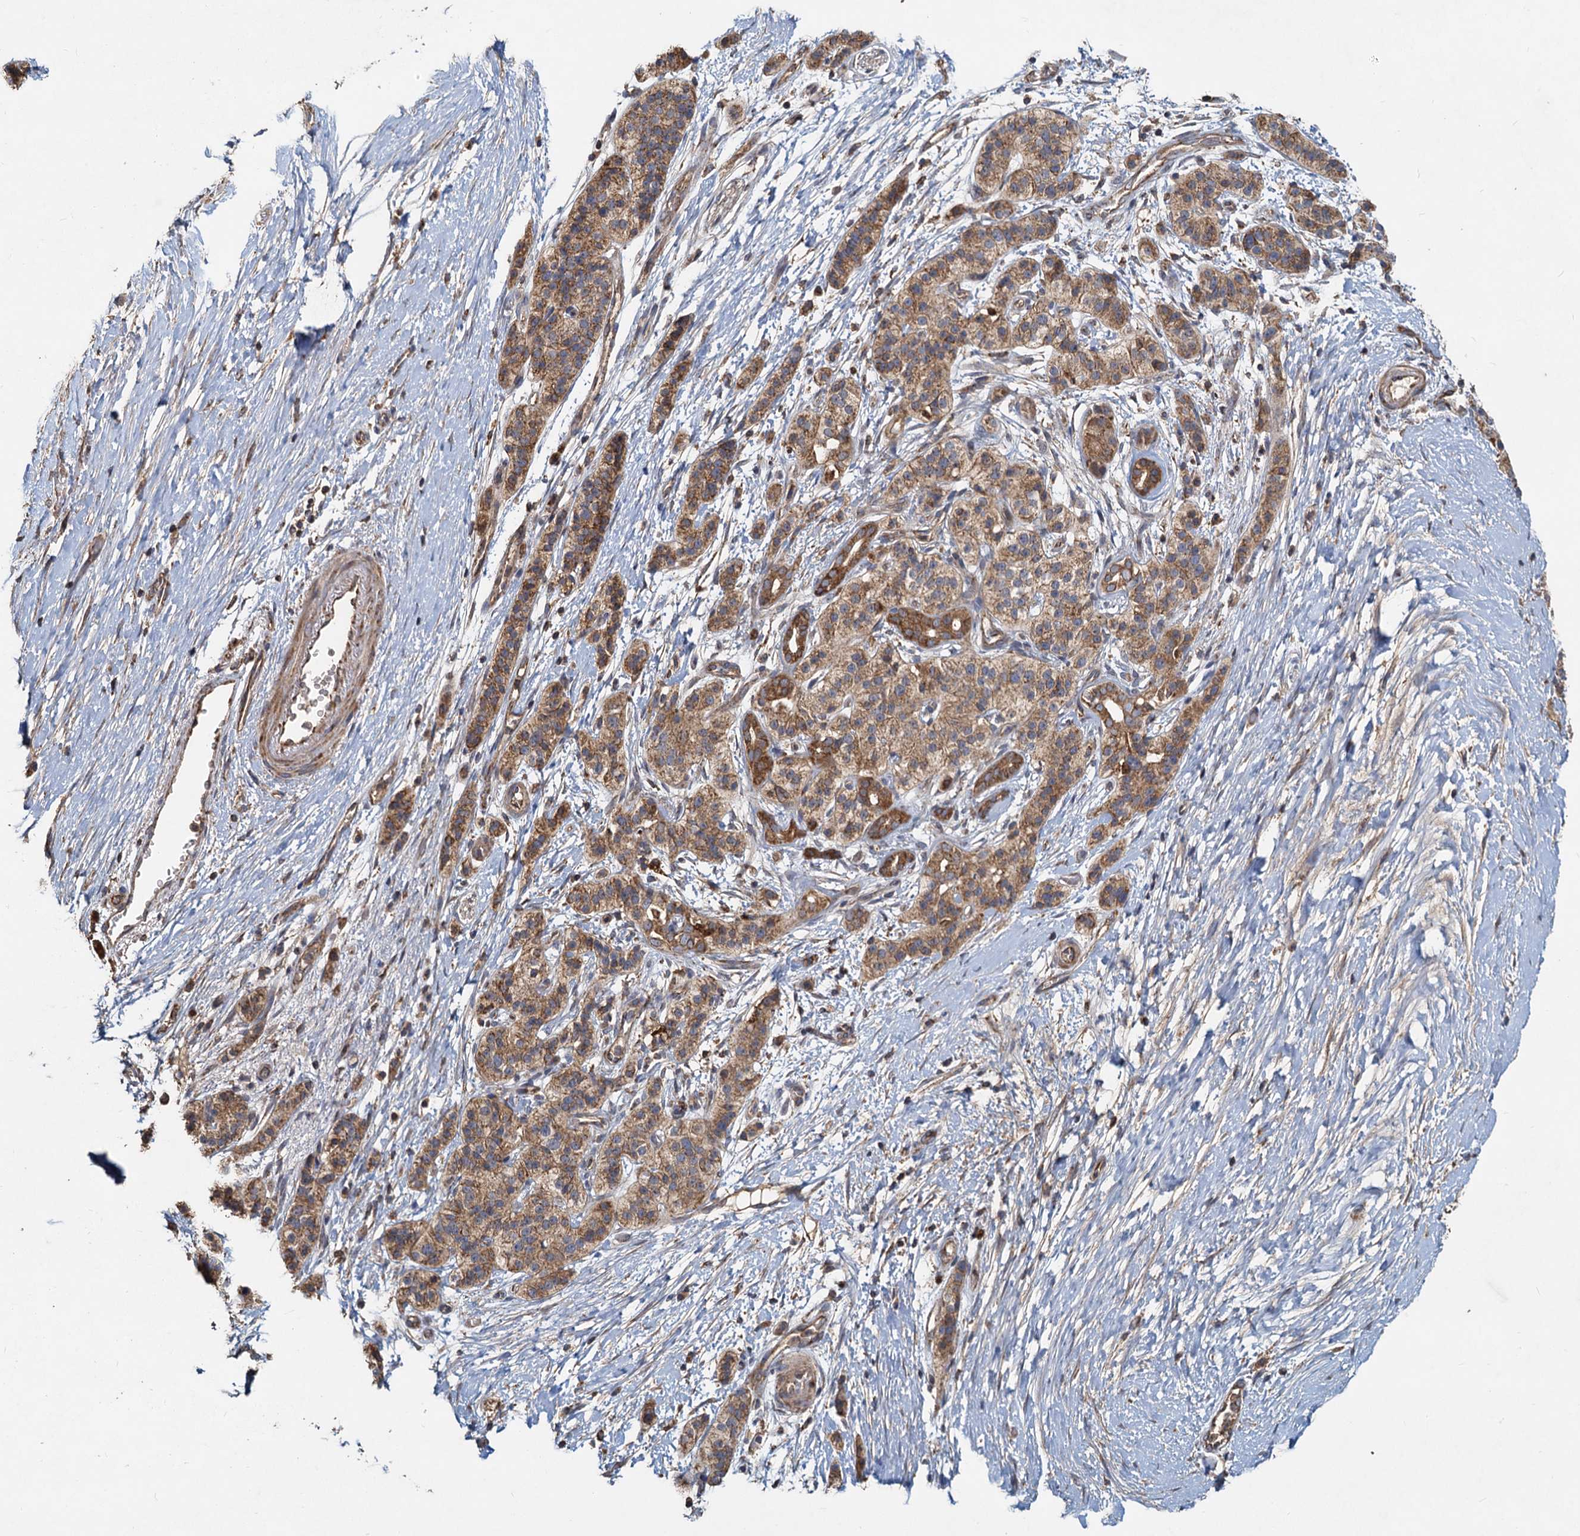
{"staining": {"intensity": "moderate", "quantity": ">75%", "location": "cytoplasmic/membranous"}, "tissue": "pancreatic cancer", "cell_type": "Tumor cells", "image_type": "cancer", "snomed": [{"axis": "morphology", "description": "Adenocarcinoma, NOS"}, {"axis": "topography", "description": "Pancreas"}], "caption": "This photomicrograph shows immunohistochemistry staining of human pancreatic cancer (adenocarcinoma), with medium moderate cytoplasmic/membranous positivity in approximately >75% of tumor cells.", "gene": "SDS", "patient": {"sex": "male", "age": 50}}